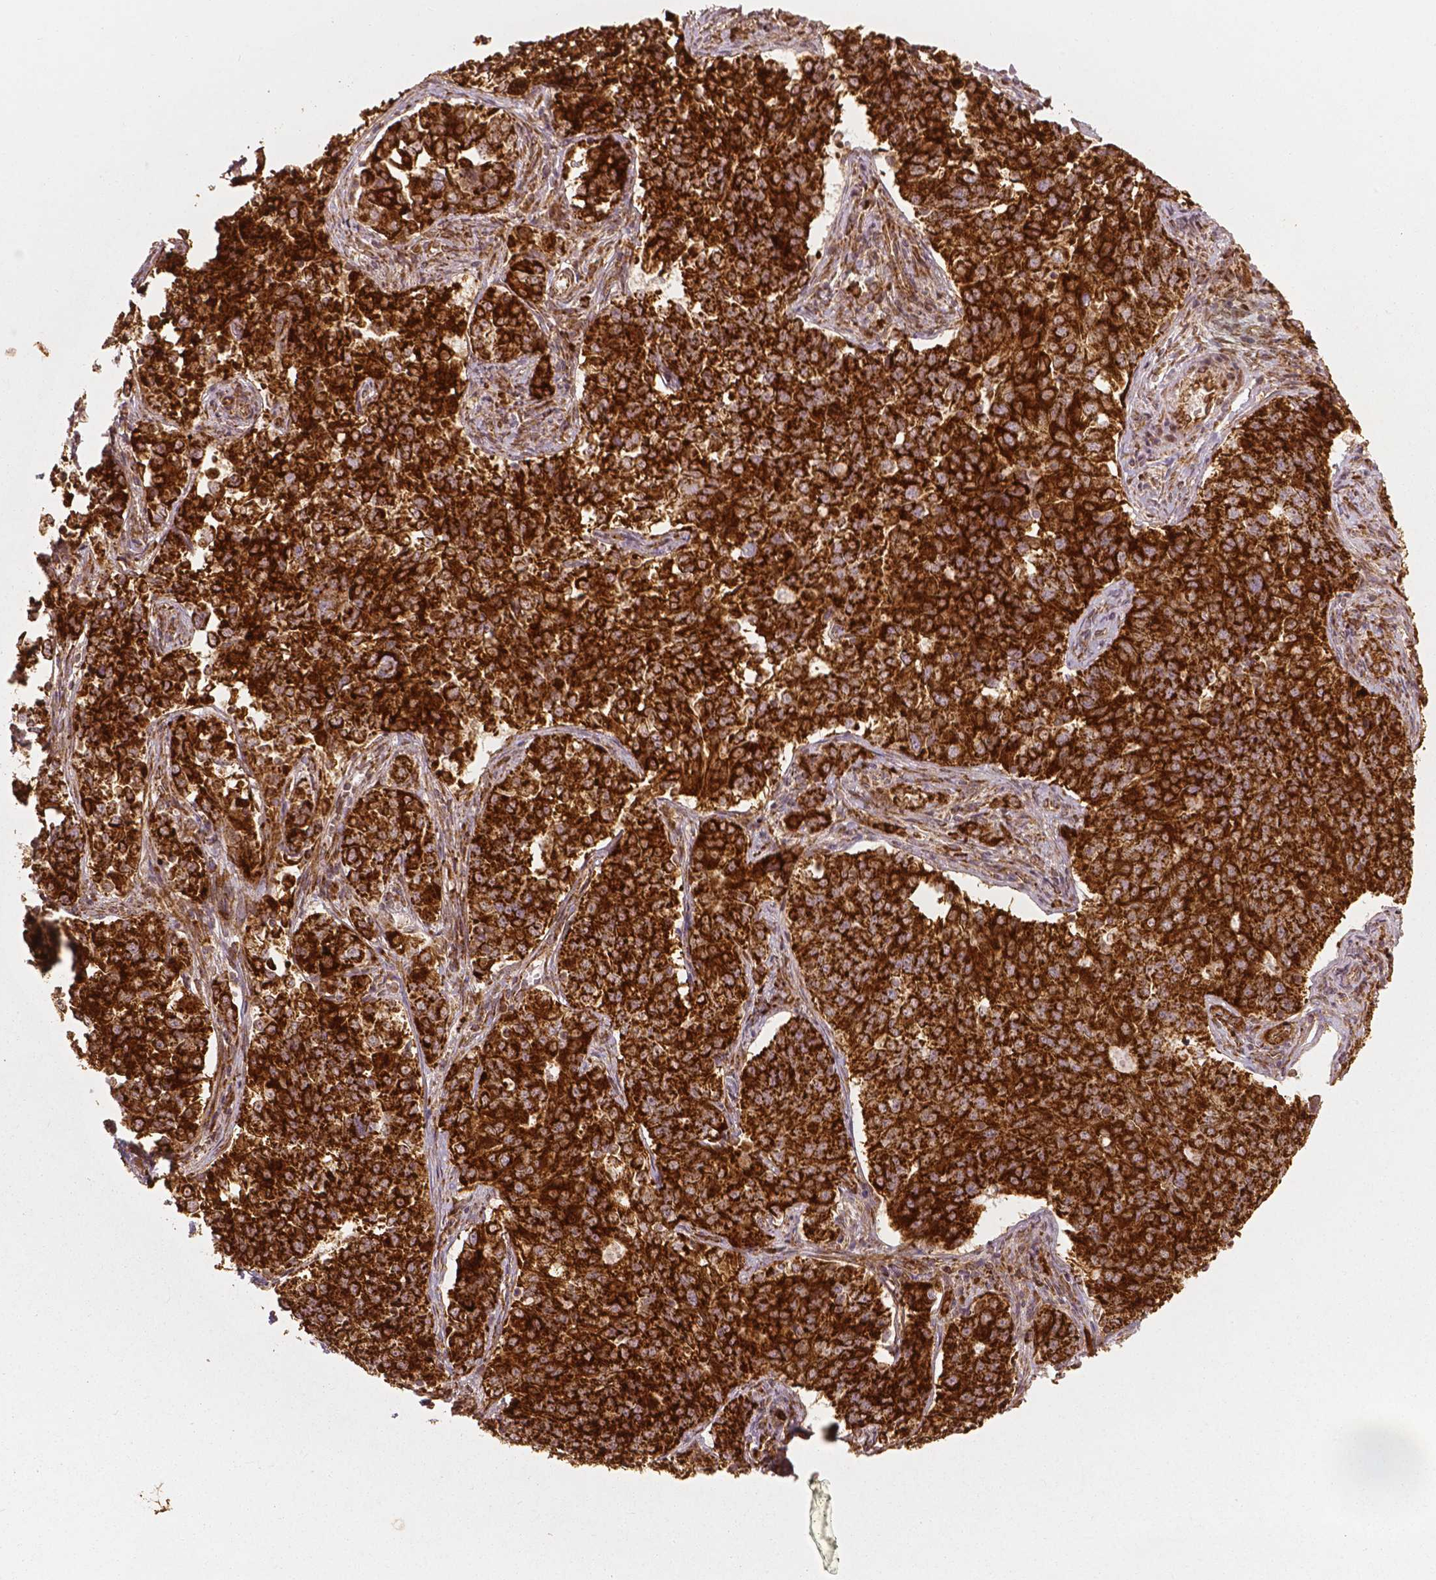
{"staining": {"intensity": "strong", "quantity": ">75%", "location": "cytoplasmic/membranous"}, "tissue": "endometrial cancer", "cell_type": "Tumor cells", "image_type": "cancer", "snomed": [{"axis": "morphology", "description": "Adenocarcinoma, NOS"}, {"axis": "topography", "description": "Endometrium"}], "caption": "Endometrial cancer (adenocarcinoma) was stained to show a protein in brown. There is high levels of strong cytoplasmic/membranous positivity in approximately >75% of tumor cells.", "gene": "PGAM5", "patient": {"sex": "female", "age": 43}}